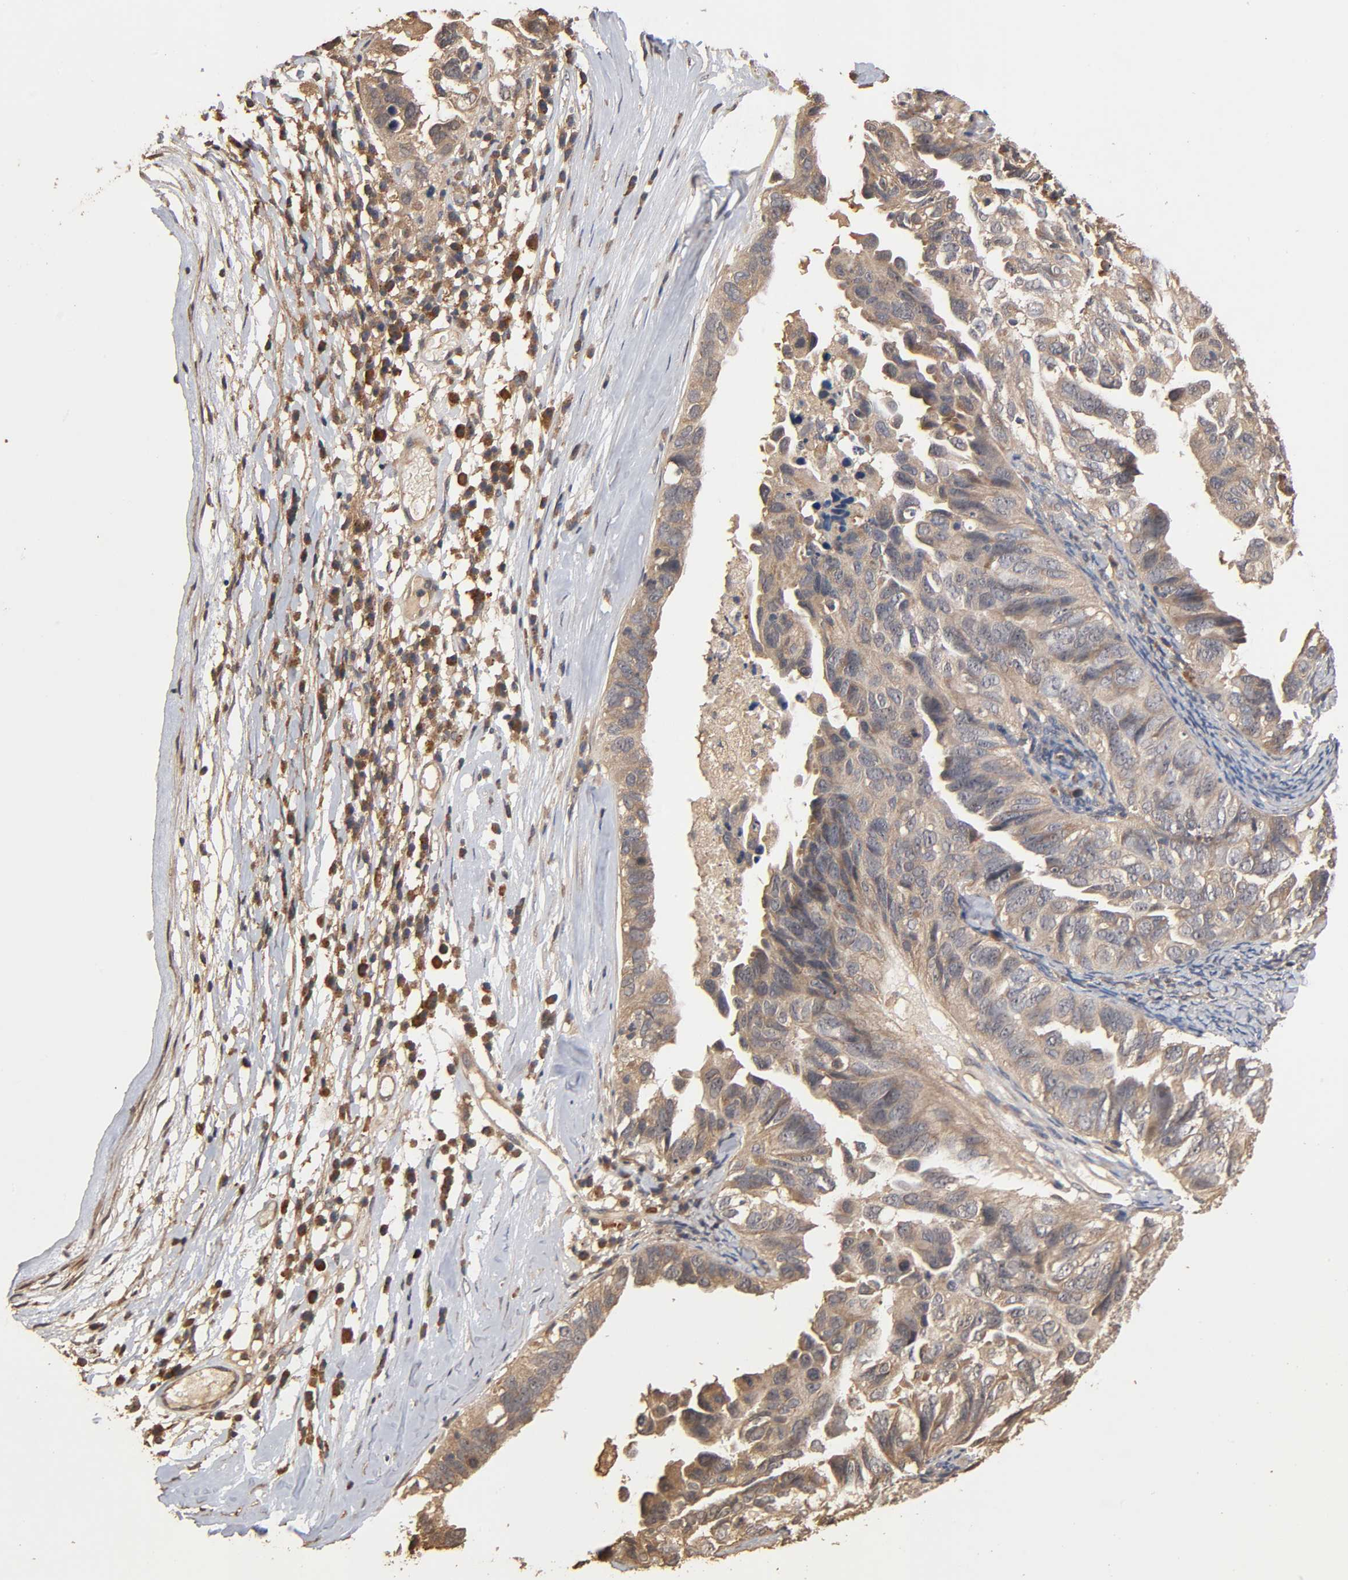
{"staining": {"intensity": "moderate", "quantity": ">75%", "location": "cytoplasmic/membranous"}, "tissue": "ovarian cancer", "cell_type": "Tumor cells", "image_type": "cancer", "snomed": [{"axis": "morphology", "description": "Cystadenocarcinoma, serous, NOS"}, {"axis": "topography", "description": "Ovary"}], "caption": "A high-resolution histopathology image shows immunohistochemistry (IHC) staining of serous cystadenocarcinoma (ovarian), which displays moderate cytoplasmic/membranous staining in approximately >75% of tumor cells. (Stains: DAB in brown, nuclei in blue, Microscopy: brightfield microscopy at high magnification).", "gene": "ARHGEF7", "patient": {"sex": "female", "age": 82}}